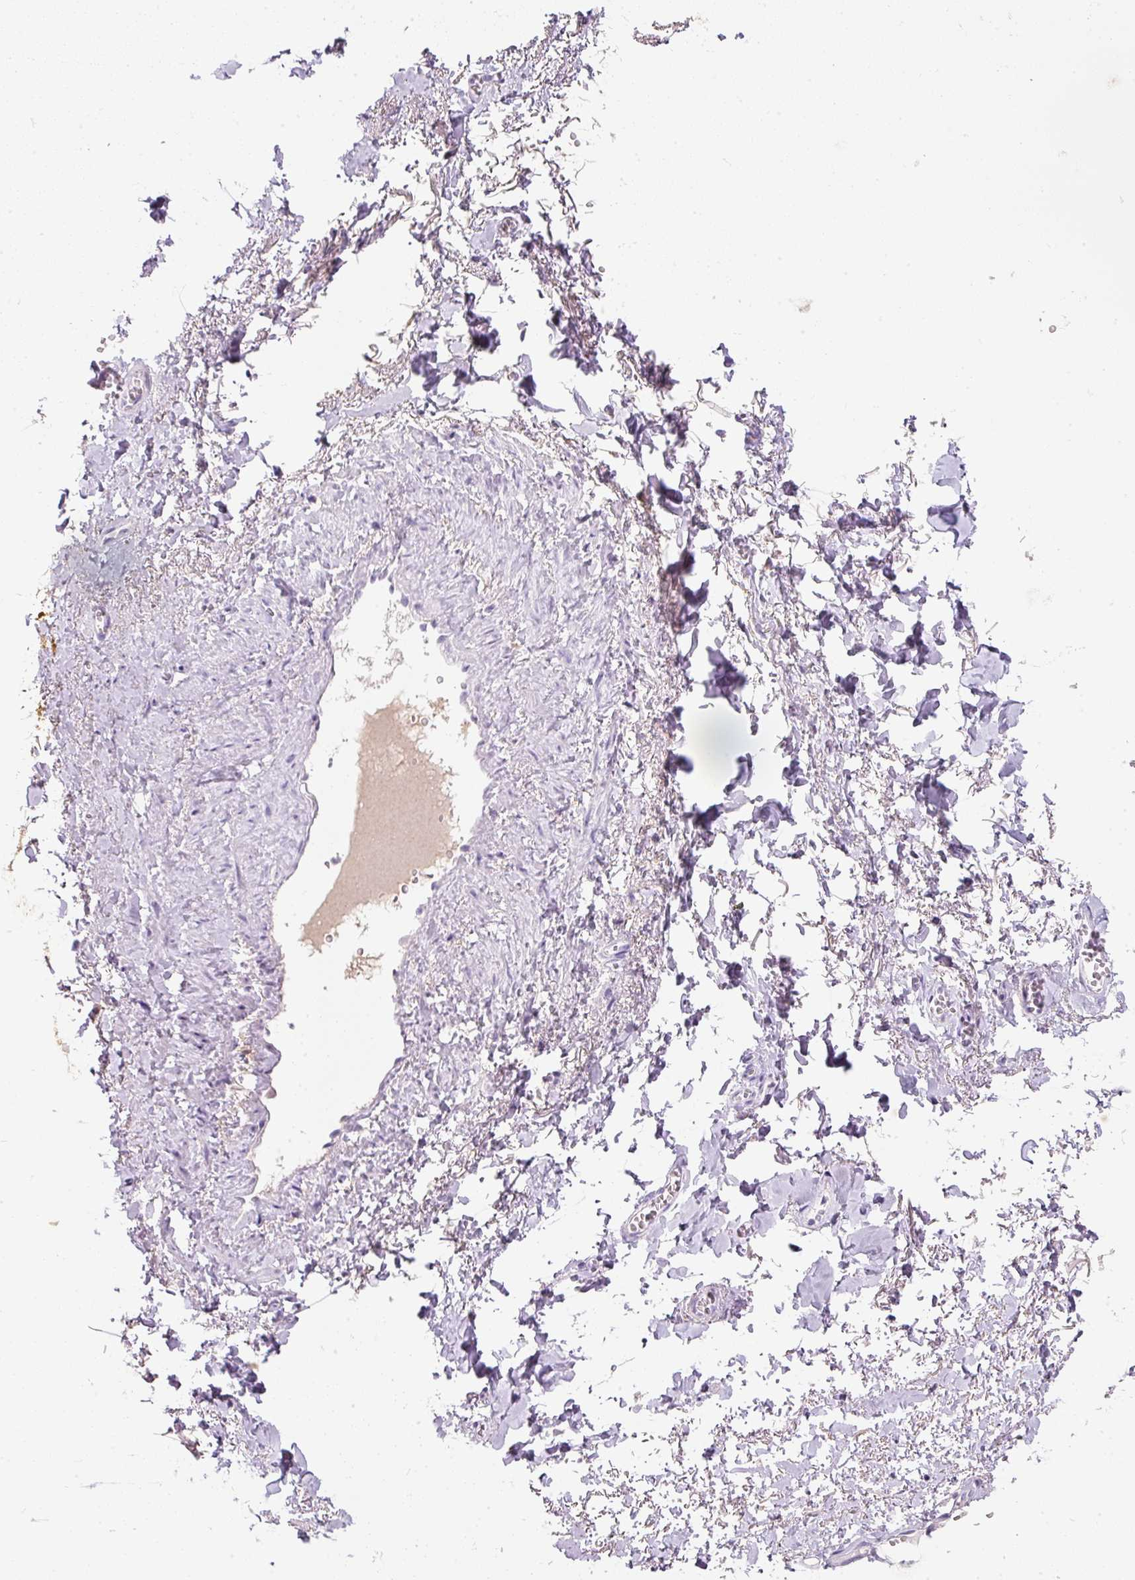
{"staining": {"intensity": "negative", "quantity": "none", "location": "none"}, "tissue": "adipose tissue", "cell_type": "Adipocytes", "image_type": "normal", "snomed": [{"axis": "morphology", "description": "Normal tissue, NOS"}, {"axis": "topography", "description": "Vulva"}, {"axis": "topography", "description": "Vagina"}, {"axis": "topography", "description": "Peripheral nerve tissue"}], "caption": "This histopathology image is of benign adipose tissue stained with IHC to label a protein in brown with the nuclei are counter-stained blue. There is no expression in adipocytes. (DAB (3,3'-diaminobenzidine) IHC with hematoxylin counter stain).", "gene": "DNM1", "patient": {"sex": "female", "age": 66}}